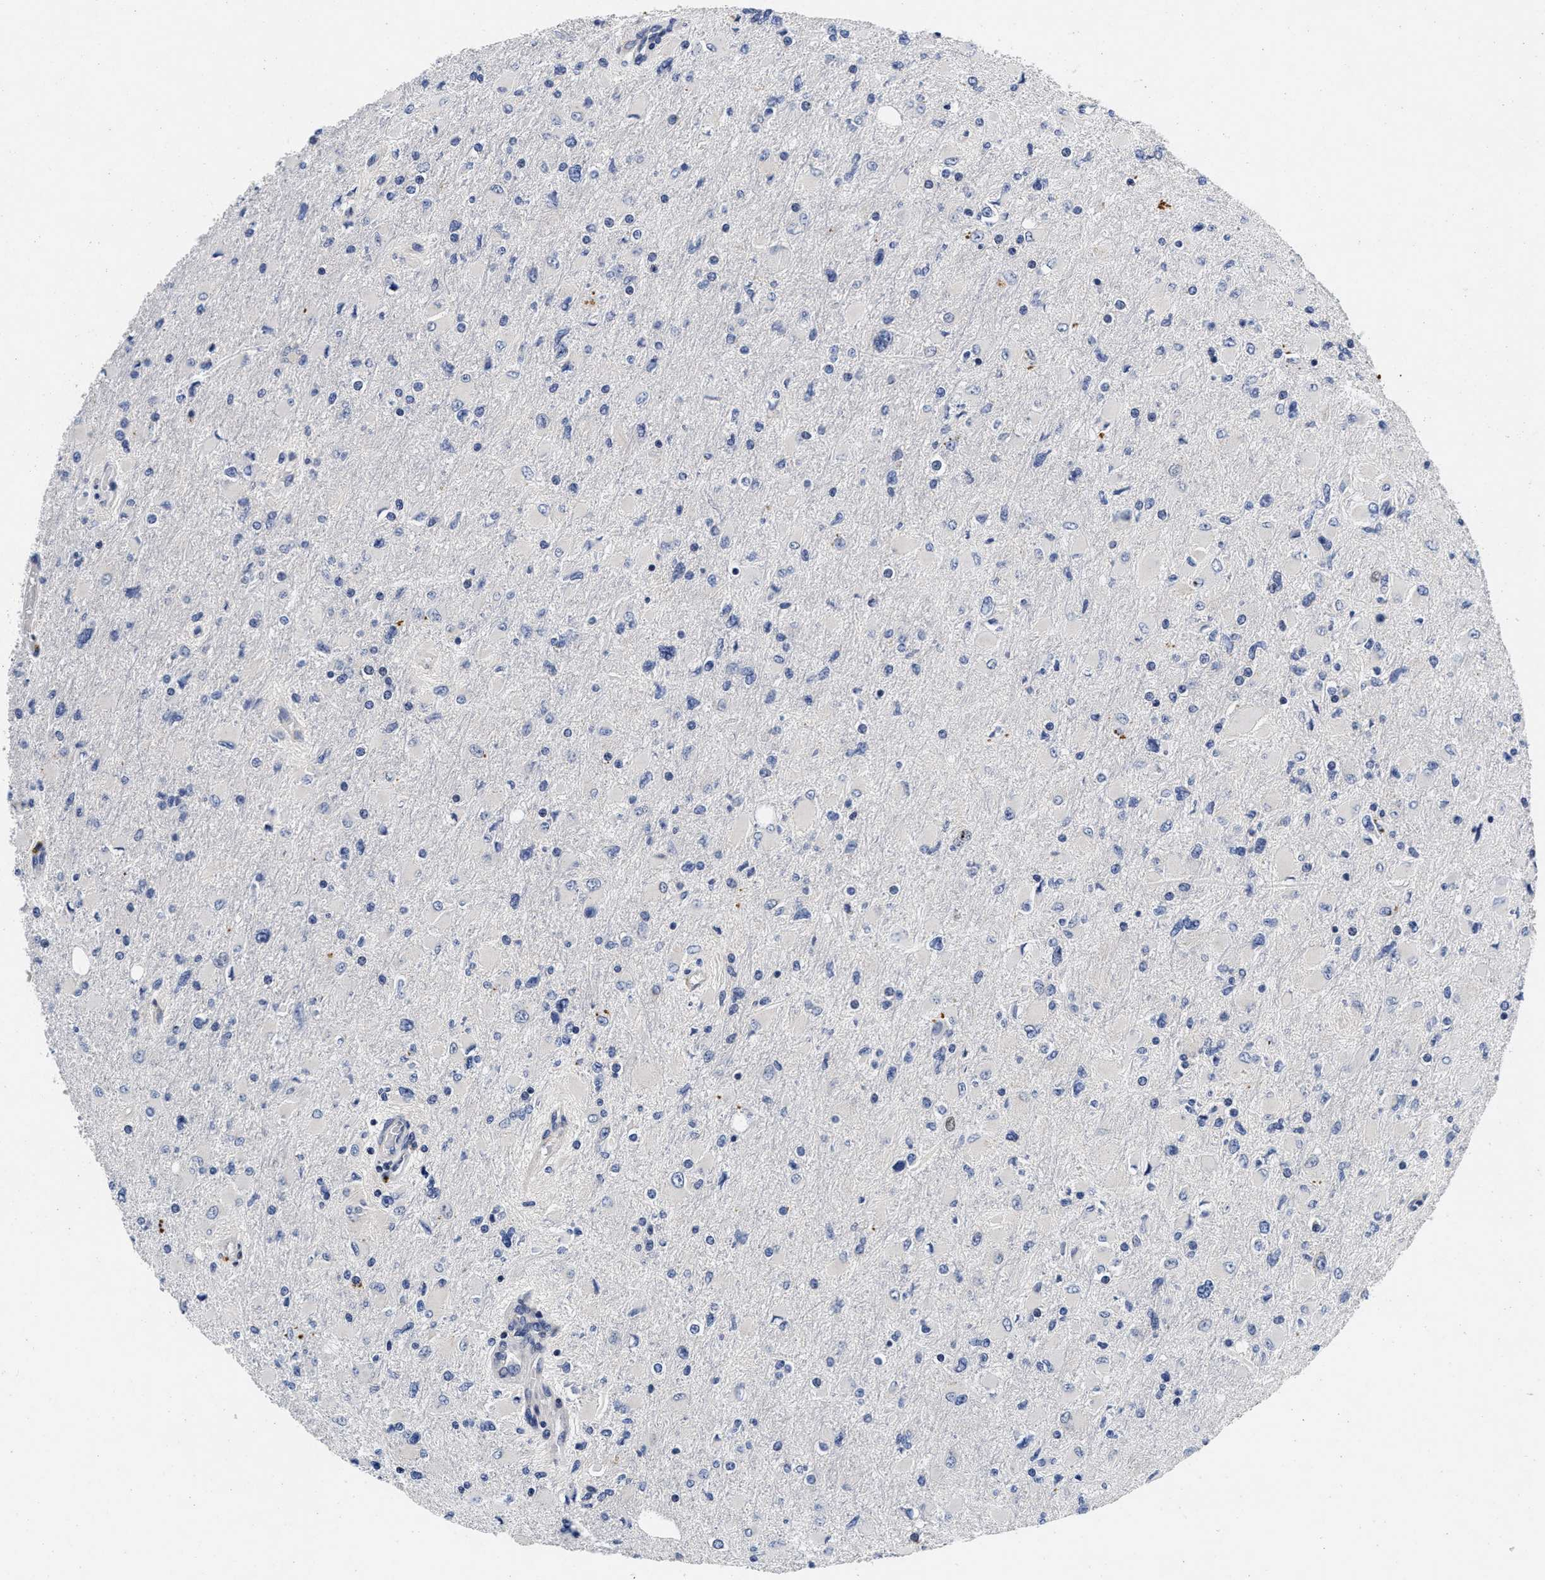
{"staining": {"intensity": "negative", "quantity": "none", "location": "none"}, "tissue": "glioma", "cell_type": "Tumor cells", "image_type": "cancer", "snomed": [{"axis": "morphology", "description": "Glioma, malignant, High grade"}, {"axis": "topography", "description": "Cerebral cortex"}], "caption": "Tumor cells are negative for protein expression in human glioma.", "gene": "LAD1", "patient": {"sex": "female", "age": 36}}